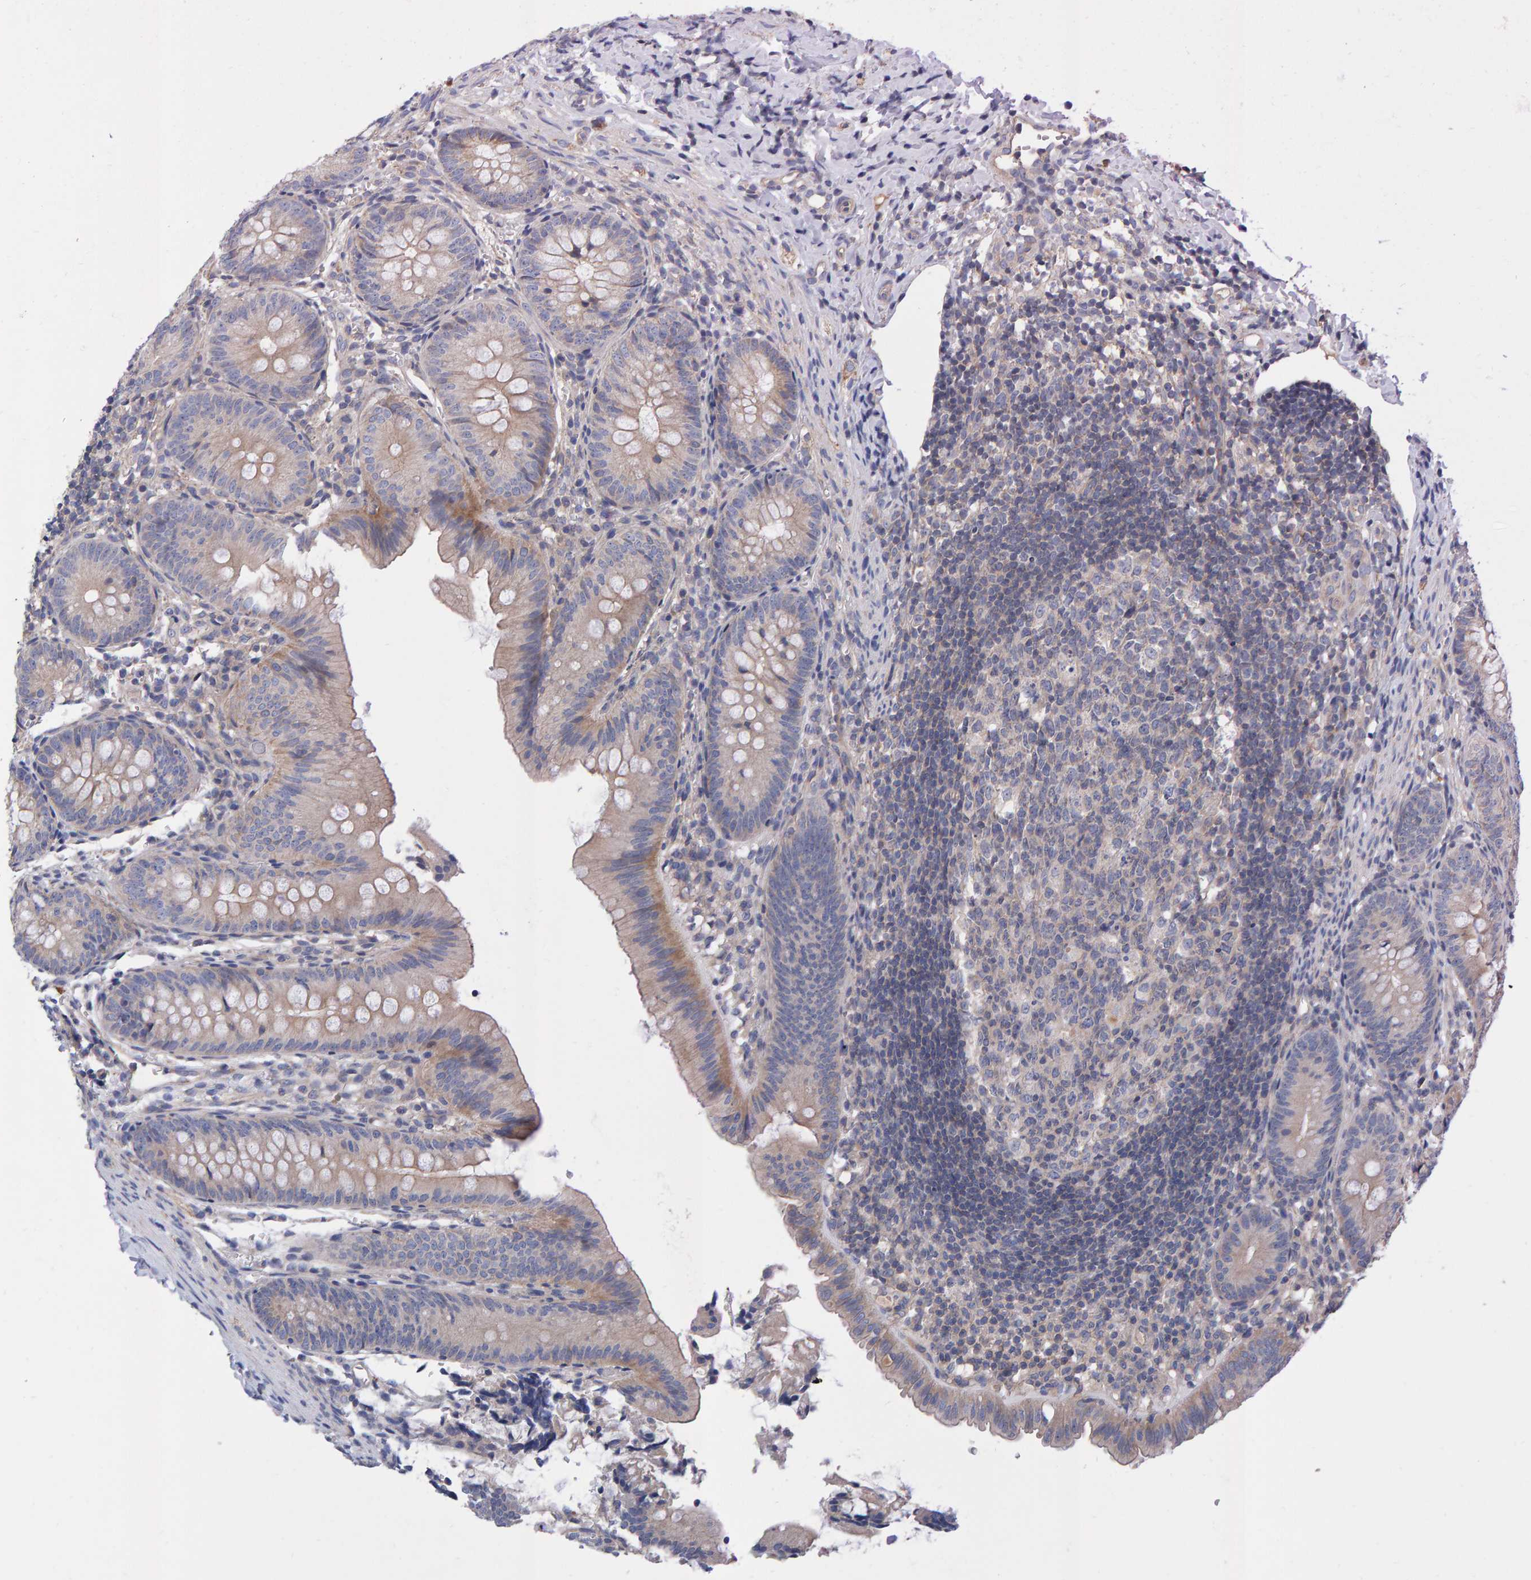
{"staining": {"intensity": "weak", "quantity": ">75%", "location": "cytoplasmic/membranous"}, "tissue": "appendix", "cell_type": "Glandular cells", "image_type": "normal", "snomed": [{"axis": "morphology", "description": "Normal tissue, NOS"}, {"axis": "topography", "description": "Appendix"}], "caption": "Immunohistochemistry staining of unremarkable appendix, which exhibits low levels of weak cytoplasmic/membranous positivity in approximately >75% of glandular cells indicating weak cytoplasmic/membranous protein positivity. The staining was performed using DAB (brown) for protein detection and nuclei were counterstained in hematoxylin (blue).", "gene": "EFR3A", "patient": {"sex": "male", "age": 1}}